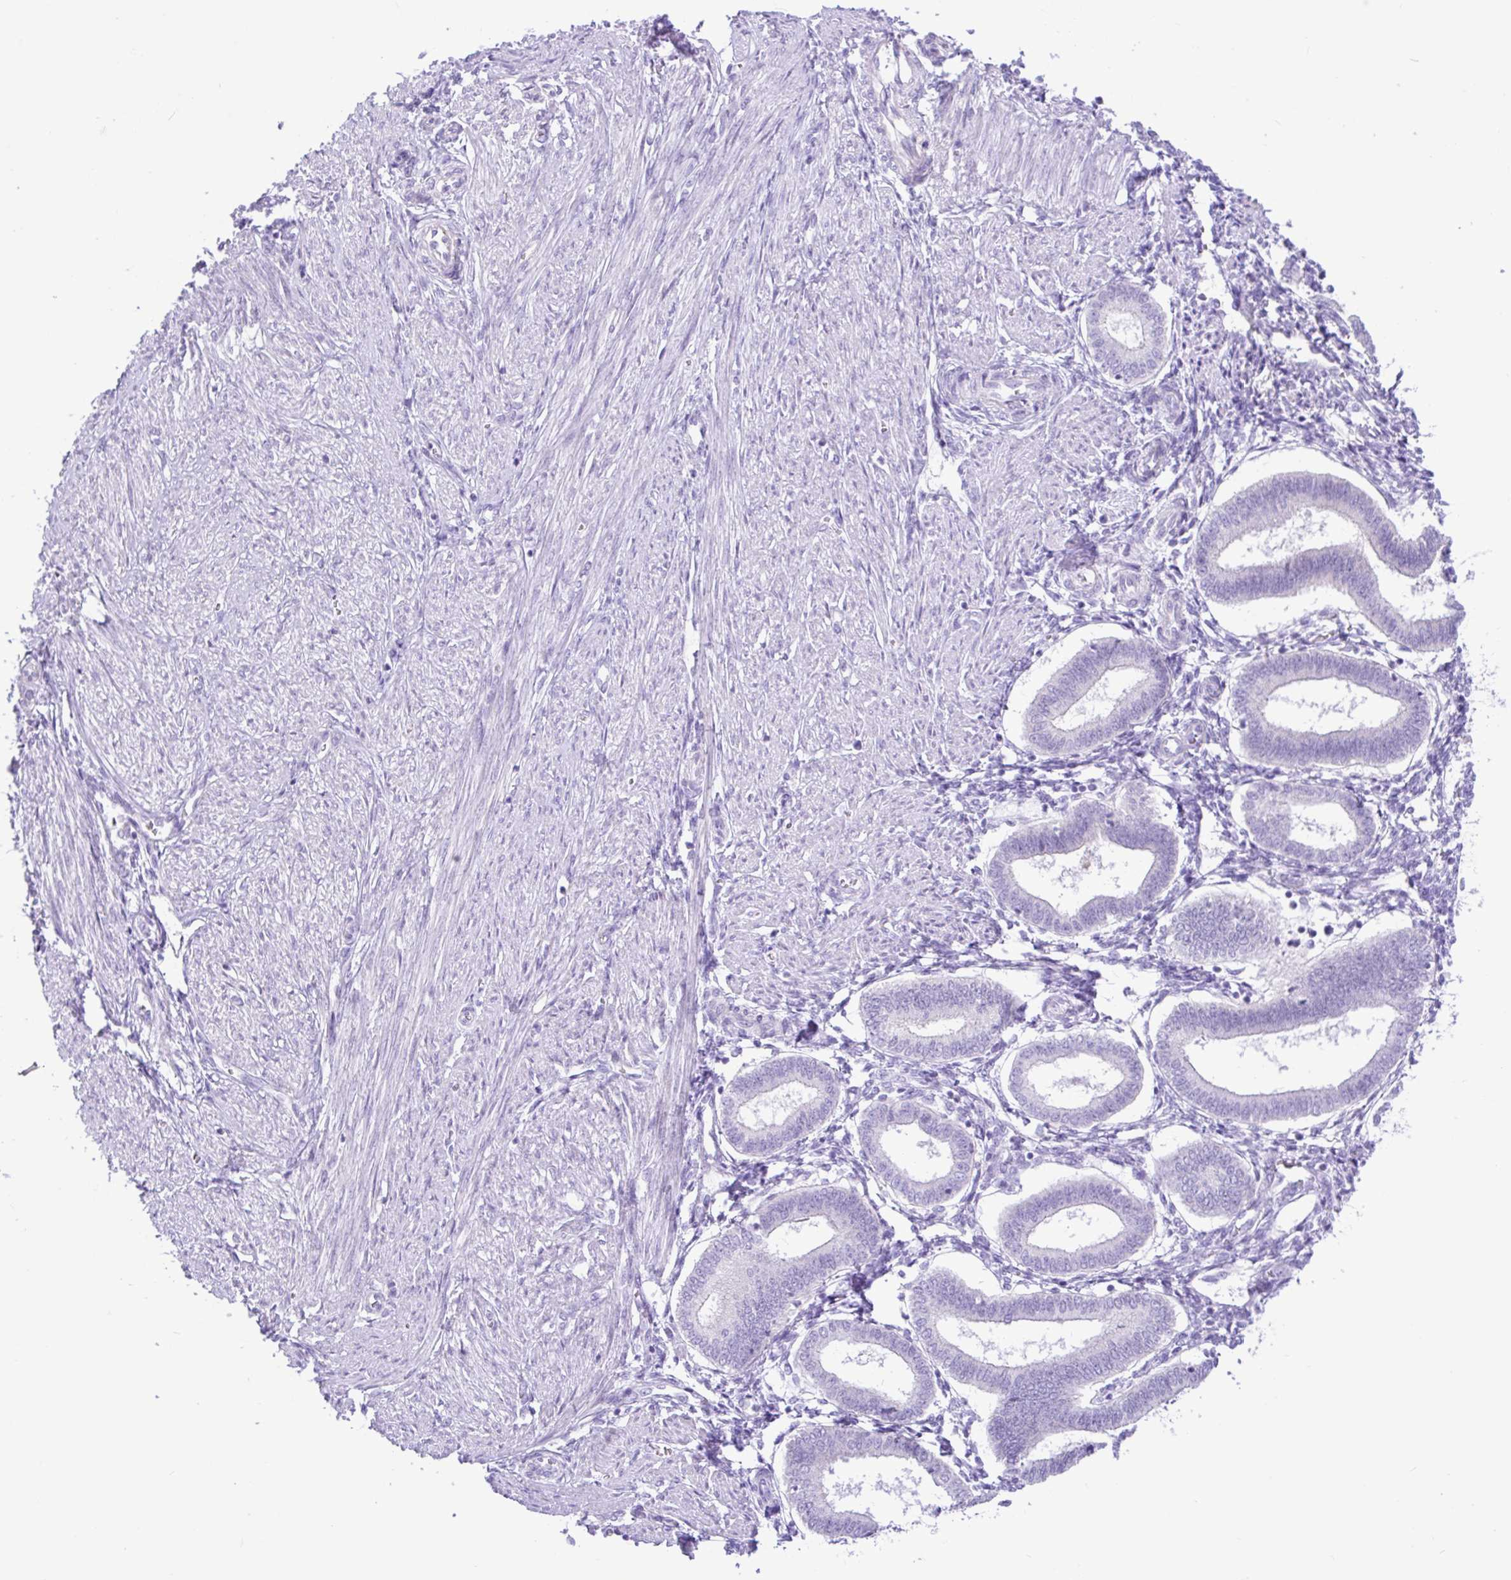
{"staining": {"intensity": "negative", "quantity": "none", "location": "none"}, "tissue": "endometrium", "cell_type": "Cells in endometrial stroma", "image_type": "normal", "snomed": [{"axis": "morphology", "description": "Normal tissue, NOS"}, {"axis": "topography", "description": "Endometrium"}], "caption": "The immunohistochemistry image has no significant staining in cells in endometrial stroma of endometrium.", "gene": "ZNF101", "patient": {"sex": "female", "age": 24}}